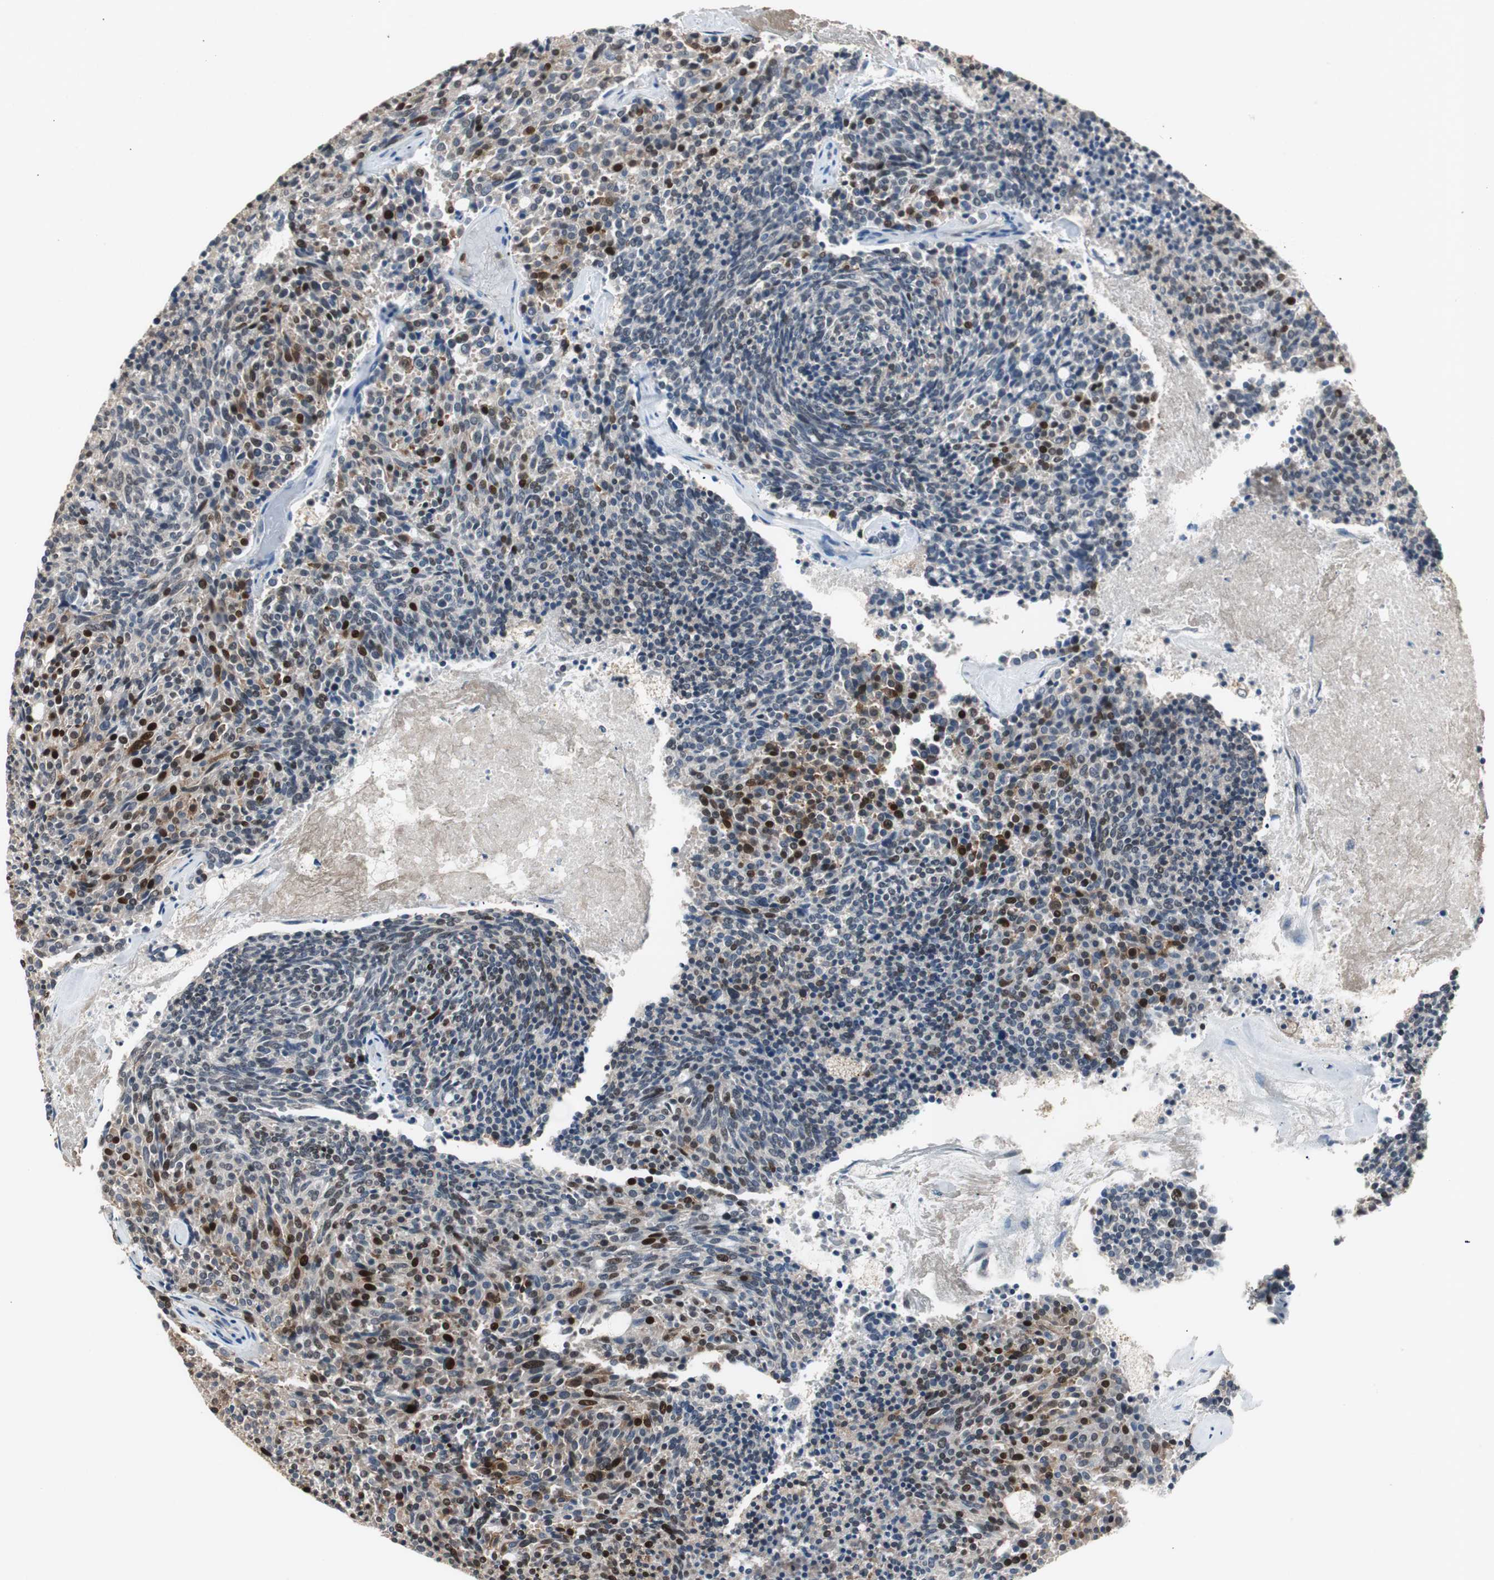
{"staining": {"intensity": "strong", "quantity": "<25%", "location": "nuclear"}, "tissue": "carcinoid", "cell_type": "Tumor cells", "image_type": "cancer", "snomed": [{"axis": "morphology", "description": "Carcinoid, malignant, NOS"}, {"axis": "topography", "description": "Pancreas"}], "caption": "The photomicrograph demonstrates a brown stain indicating the presence of a protein in the nuclear of tumor cells in carcinoid (malignant).", "gene": "FEN1", "patient": {"sex": "female", "age": 54}}